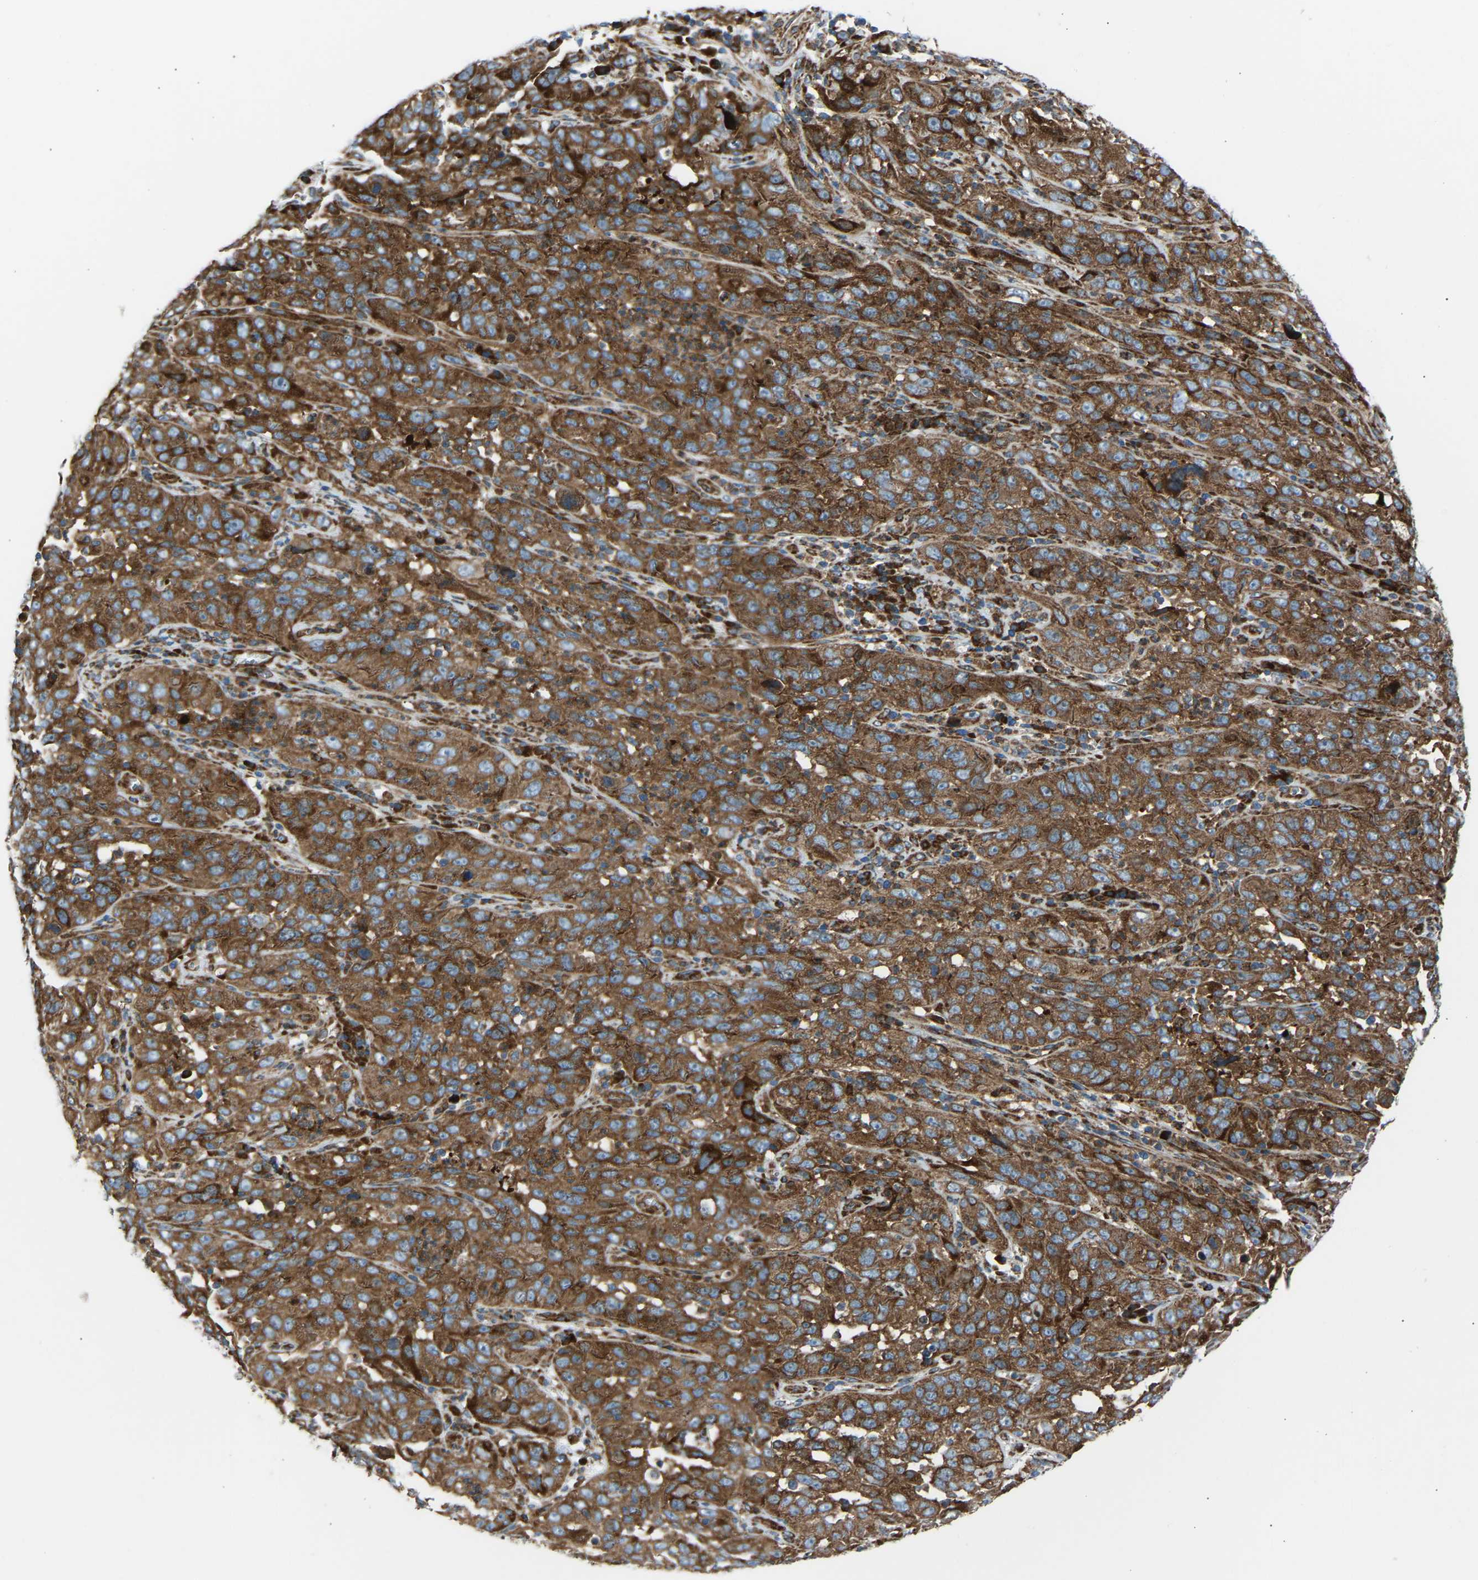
{"staining": {"intensity": "strong", "quantity": ">75%", "location": "cytoplasmic/membranous"}, "tissue": "cervical cancer", "cell_type": "Tumor cells", "image_type": "cancer", "snomed": [{"axis": "morphology", "description": "Squamous cell carcinoma, NOS"}, {"axis": "topography", "description": "Cervix"}], "caption": "Immunohistochemical staining of cervical cancer (squamous cell carcinoma) exhibits strong cytoplasmic/membranous protein positivity in approximately >75% of tumor cells.", "gene": "VPS41", "patient": {"sex": "female", "age": 32}}